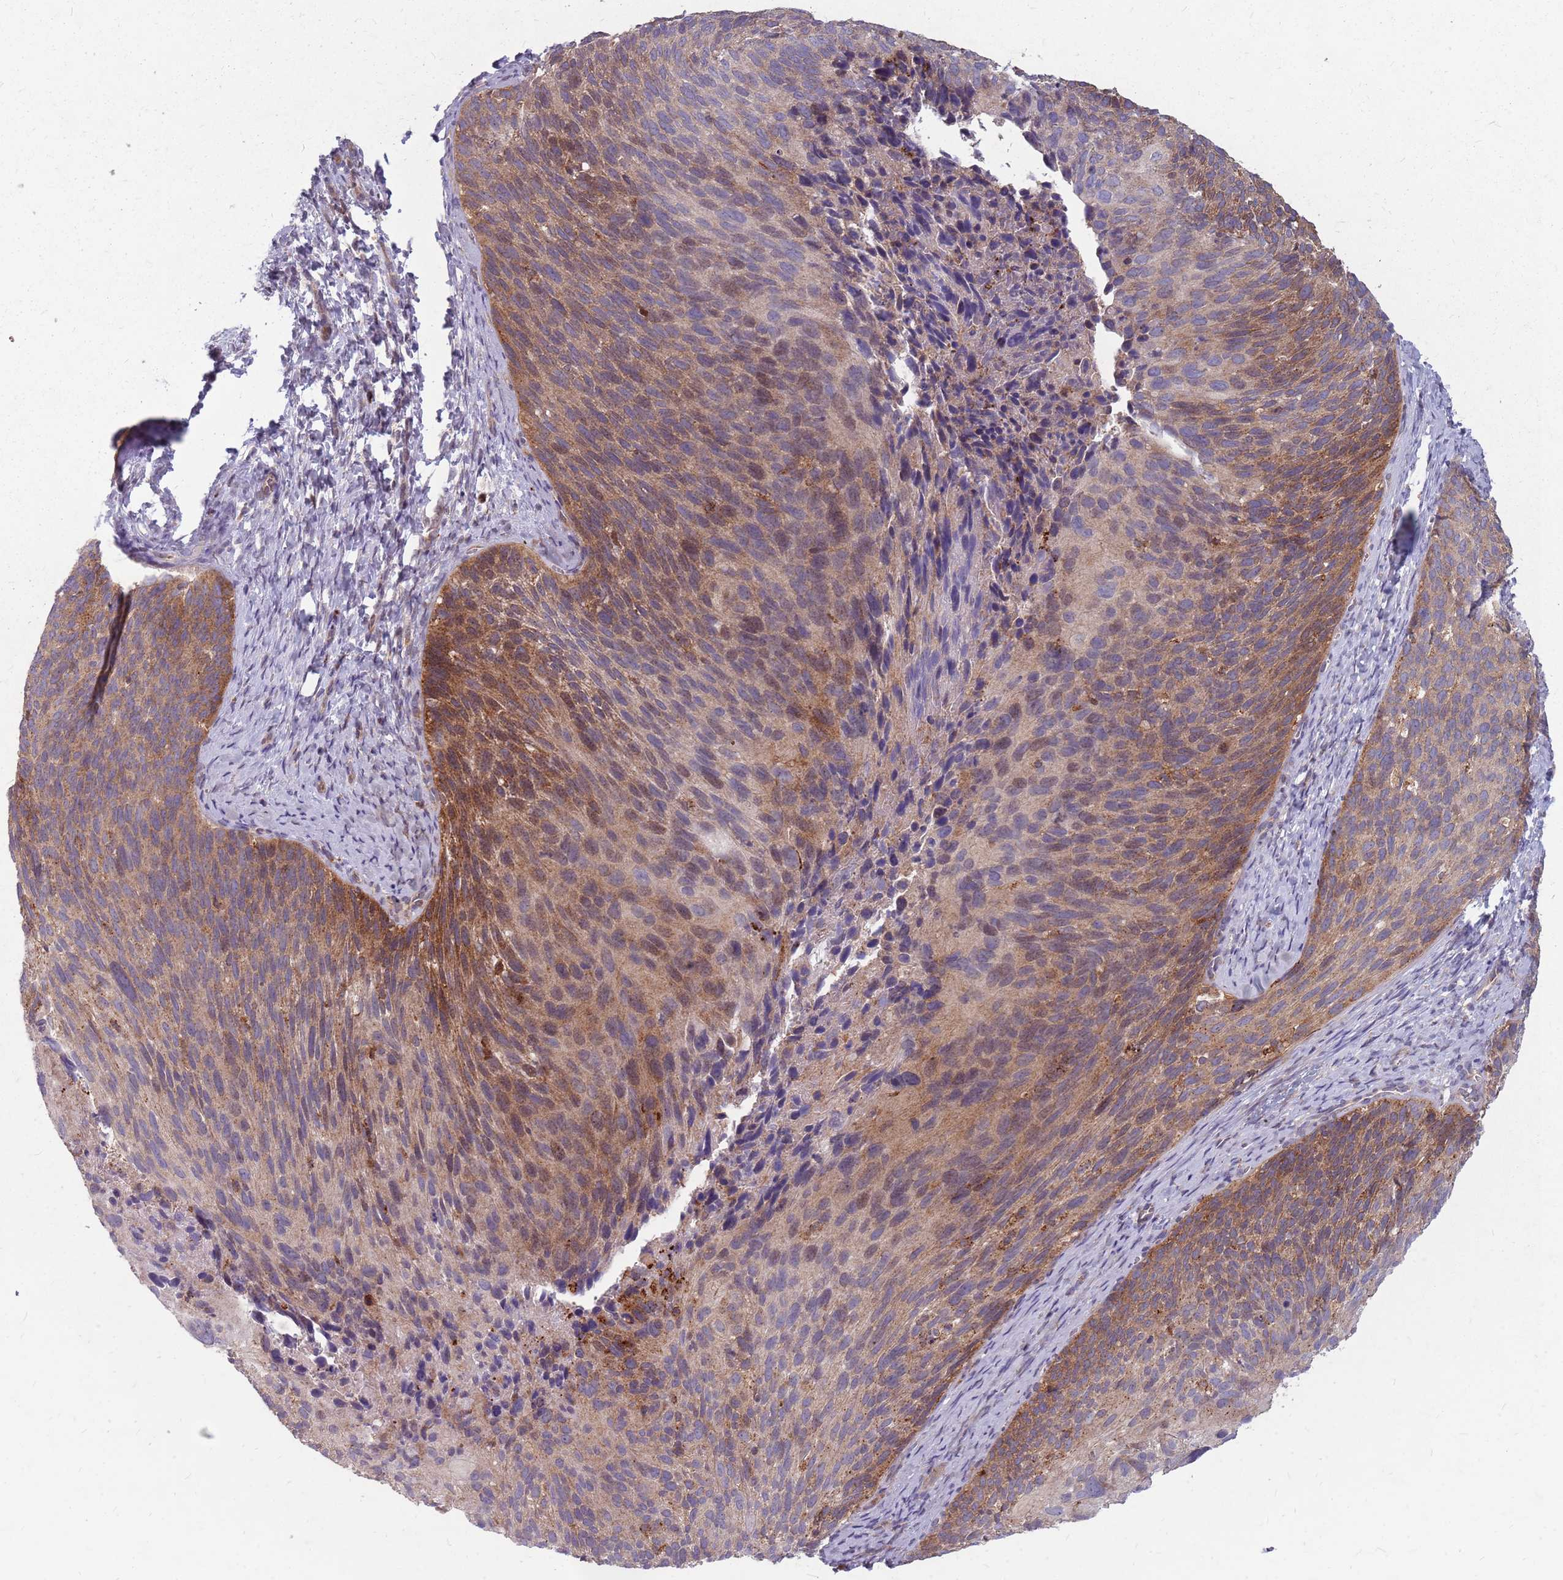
{"staining": {"intensity": "moderate", "quantity": "25%-75%", "location": "cytoplasmic/membranous"}, "tissue": "cervical cancer", "cell_type": "Tumor cells", "image_type": "cancer", "snomed": [{"axis": "morphology", "description": "Squamous cell carcinoma, NOS"}, {"axis": "topography", "description": "Cervix"}], "caption": "Cervical cancer stained with a brown dye exhibits moderate cytoplasmic/membranous positive expression in approximately 25%-75% of tumor cells.", "gene": "NME4", "patient": {"sex": "female", "age": 80}}